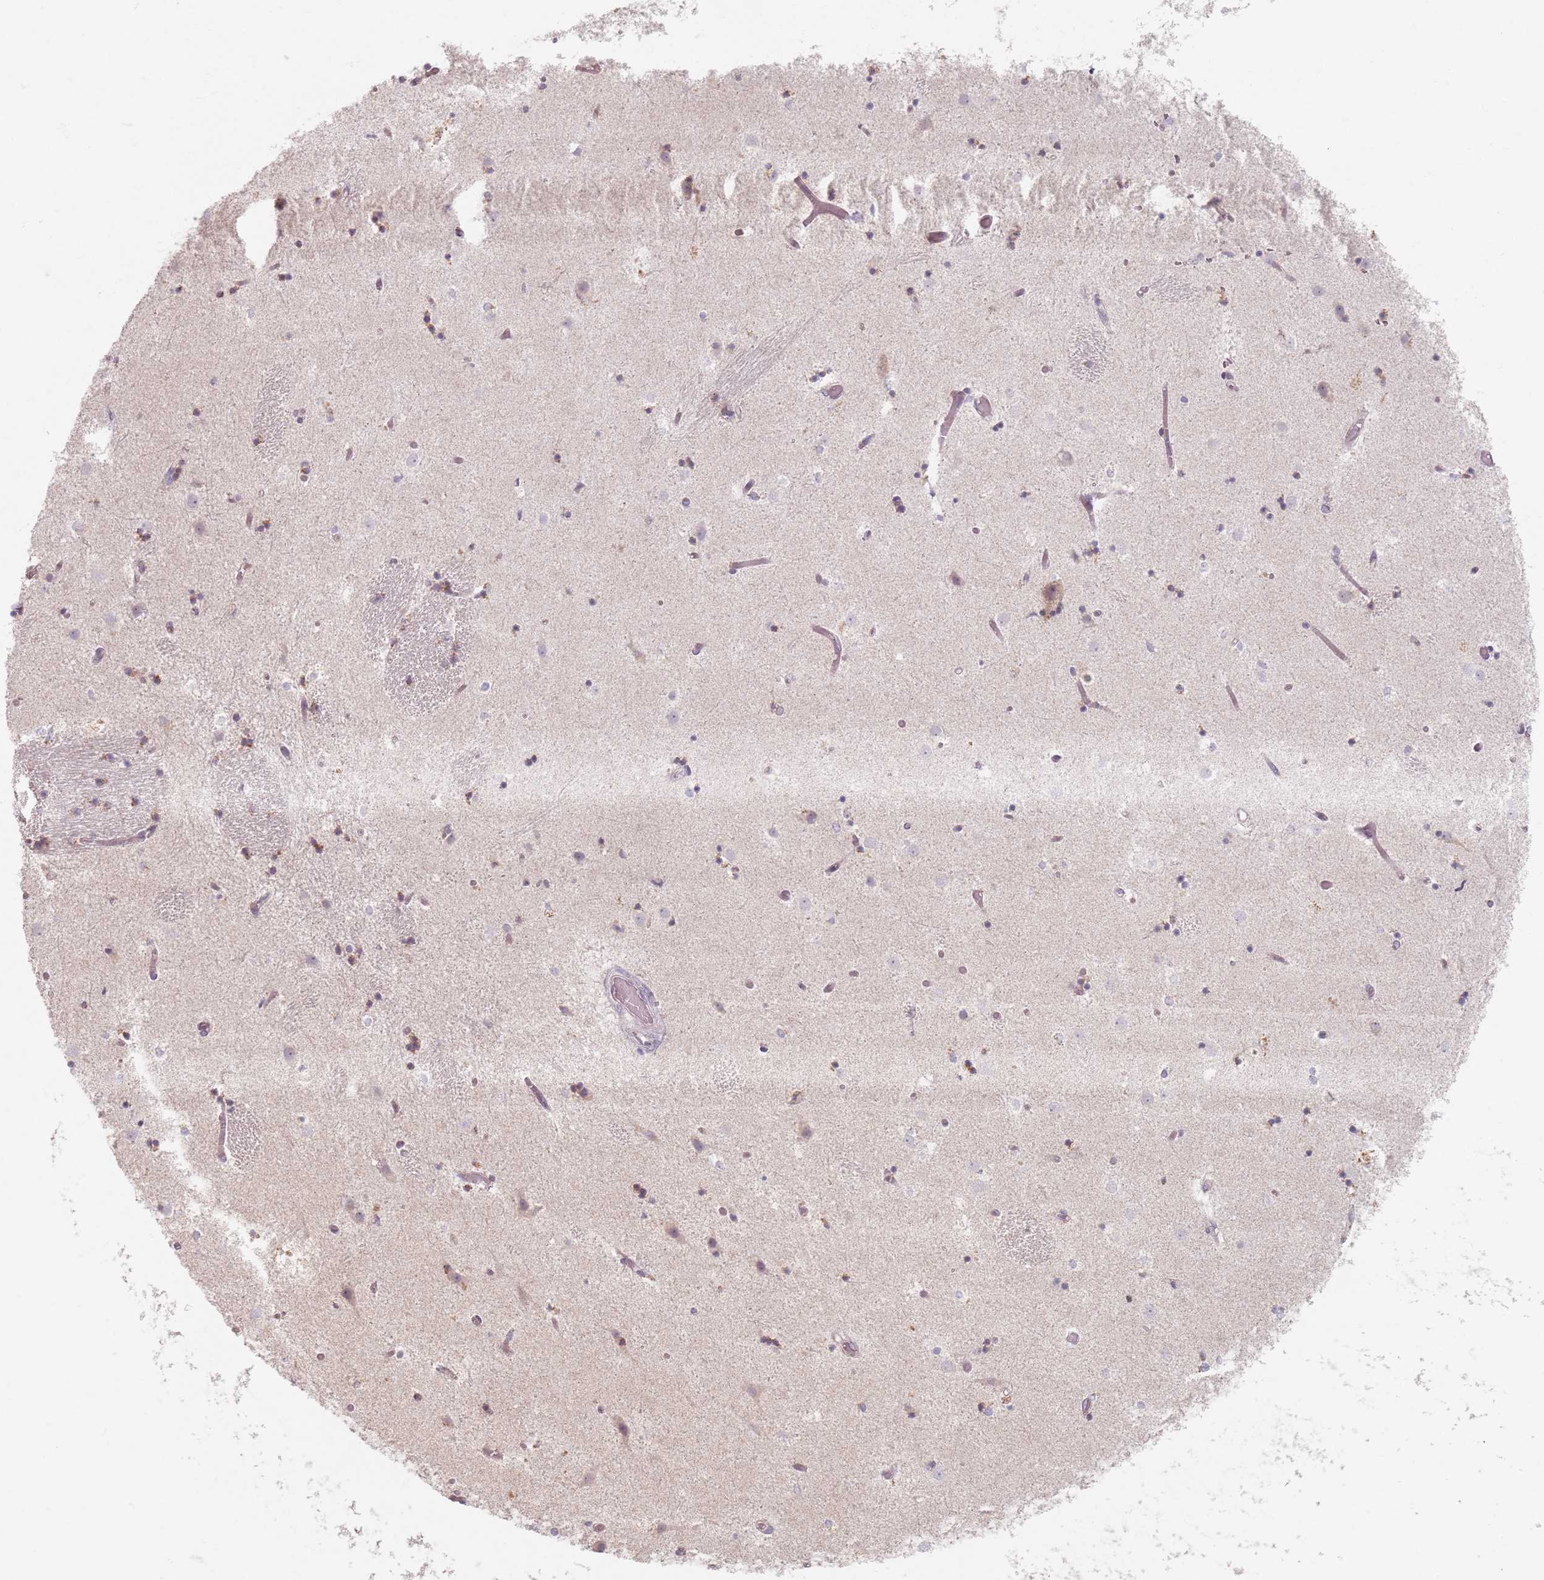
{"staining": {"intensity": "weak", "quantity": "<25%", "location": "cytoplasmic/membranous"}, "tissue": "caudate", "cell_type": "Glial cells", "image_type": "normal", "snomed": [{"axis": "morphology", "description": "Normal tissue, NOS"}, {"axis": "topography", "description": "Lateral ventricle wall"}], "caption": "Immunohistochemistry of benign human caudate shows no expression in glial cells. Nuclei are stained in blue.", "gene": "PKD2L2", "patient": {"sex": "female", "age": 52}}